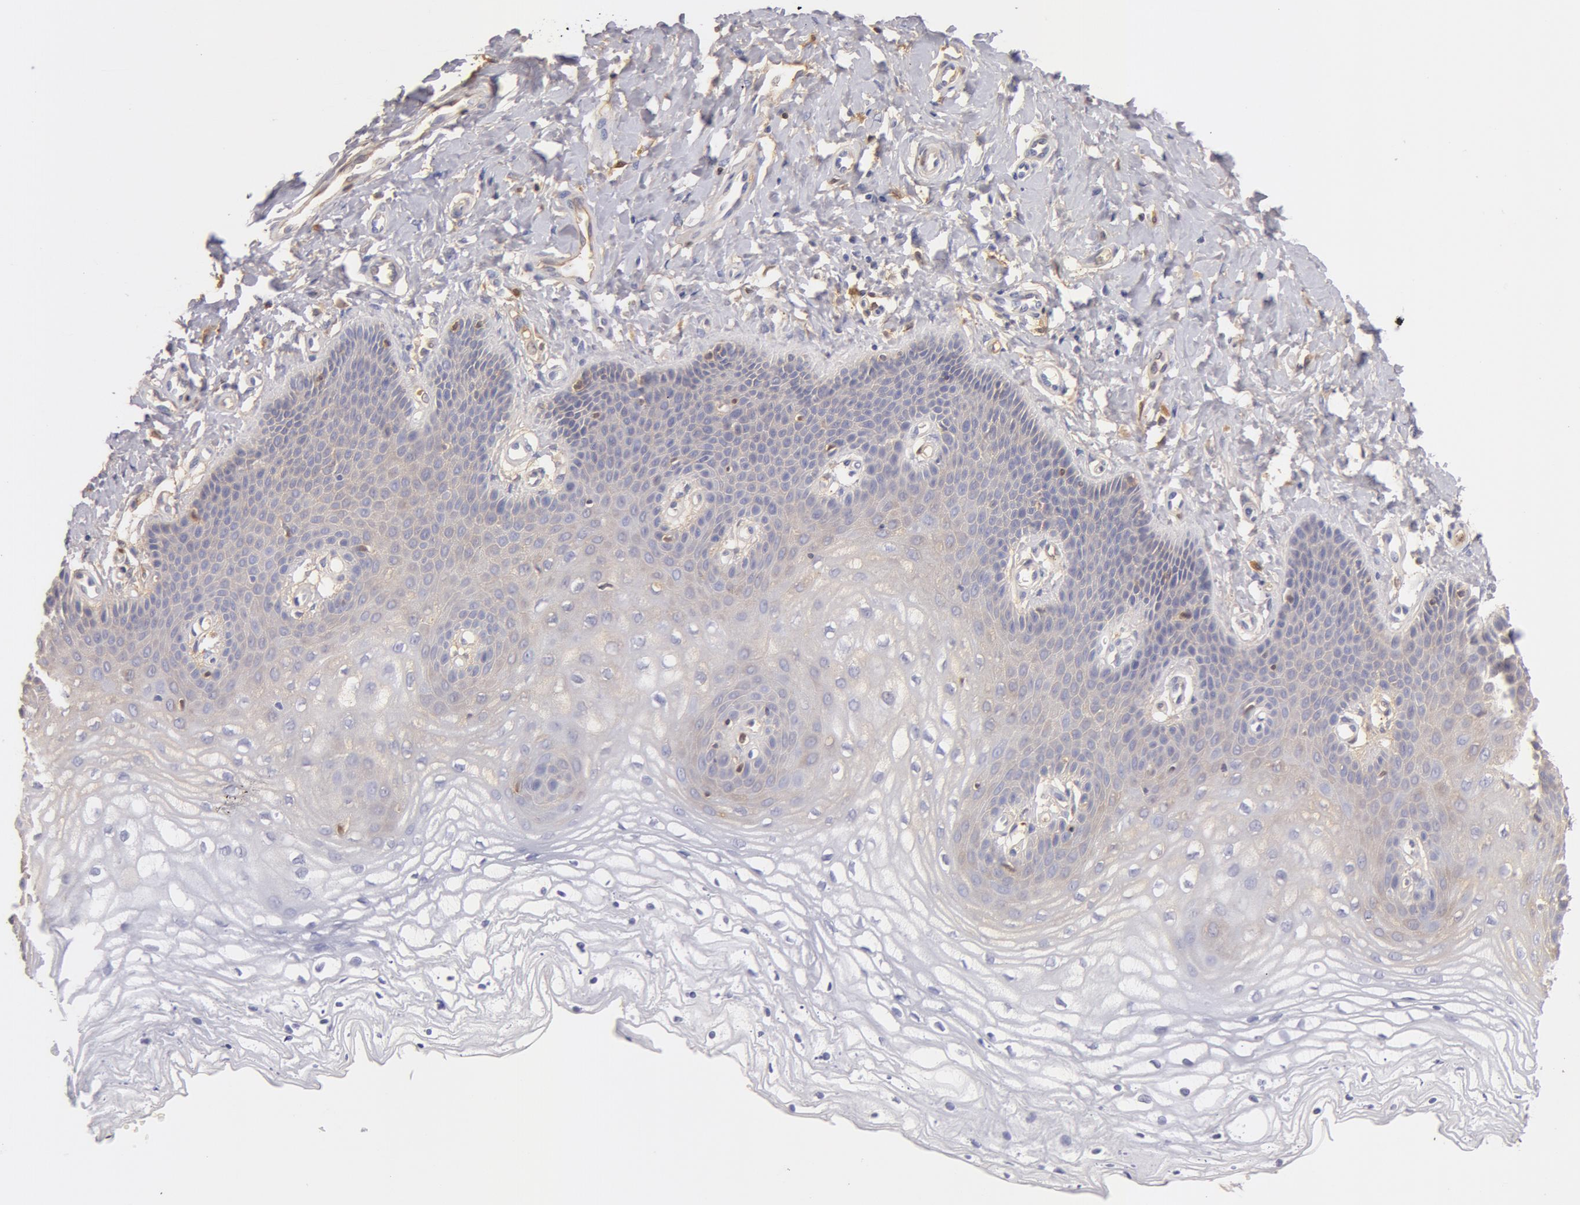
{"staining": {"intensity": "negative", "quantity": "none", "location": "none"}, "tissue": "vagina", "cell_type": "Squamous epithelial cells", "image_type": "normal", "snomed": [{"axis": "morphology", "description": "Normal tissue, NOS"}, {"axis": "topography", "description": "Vagina"}], "caption": "This is an IHC image of normal human vagina. There is no expression in squamous epithelial cells.", "gene": "AHSG", "patient": {"sex": "female", "age": 68}}